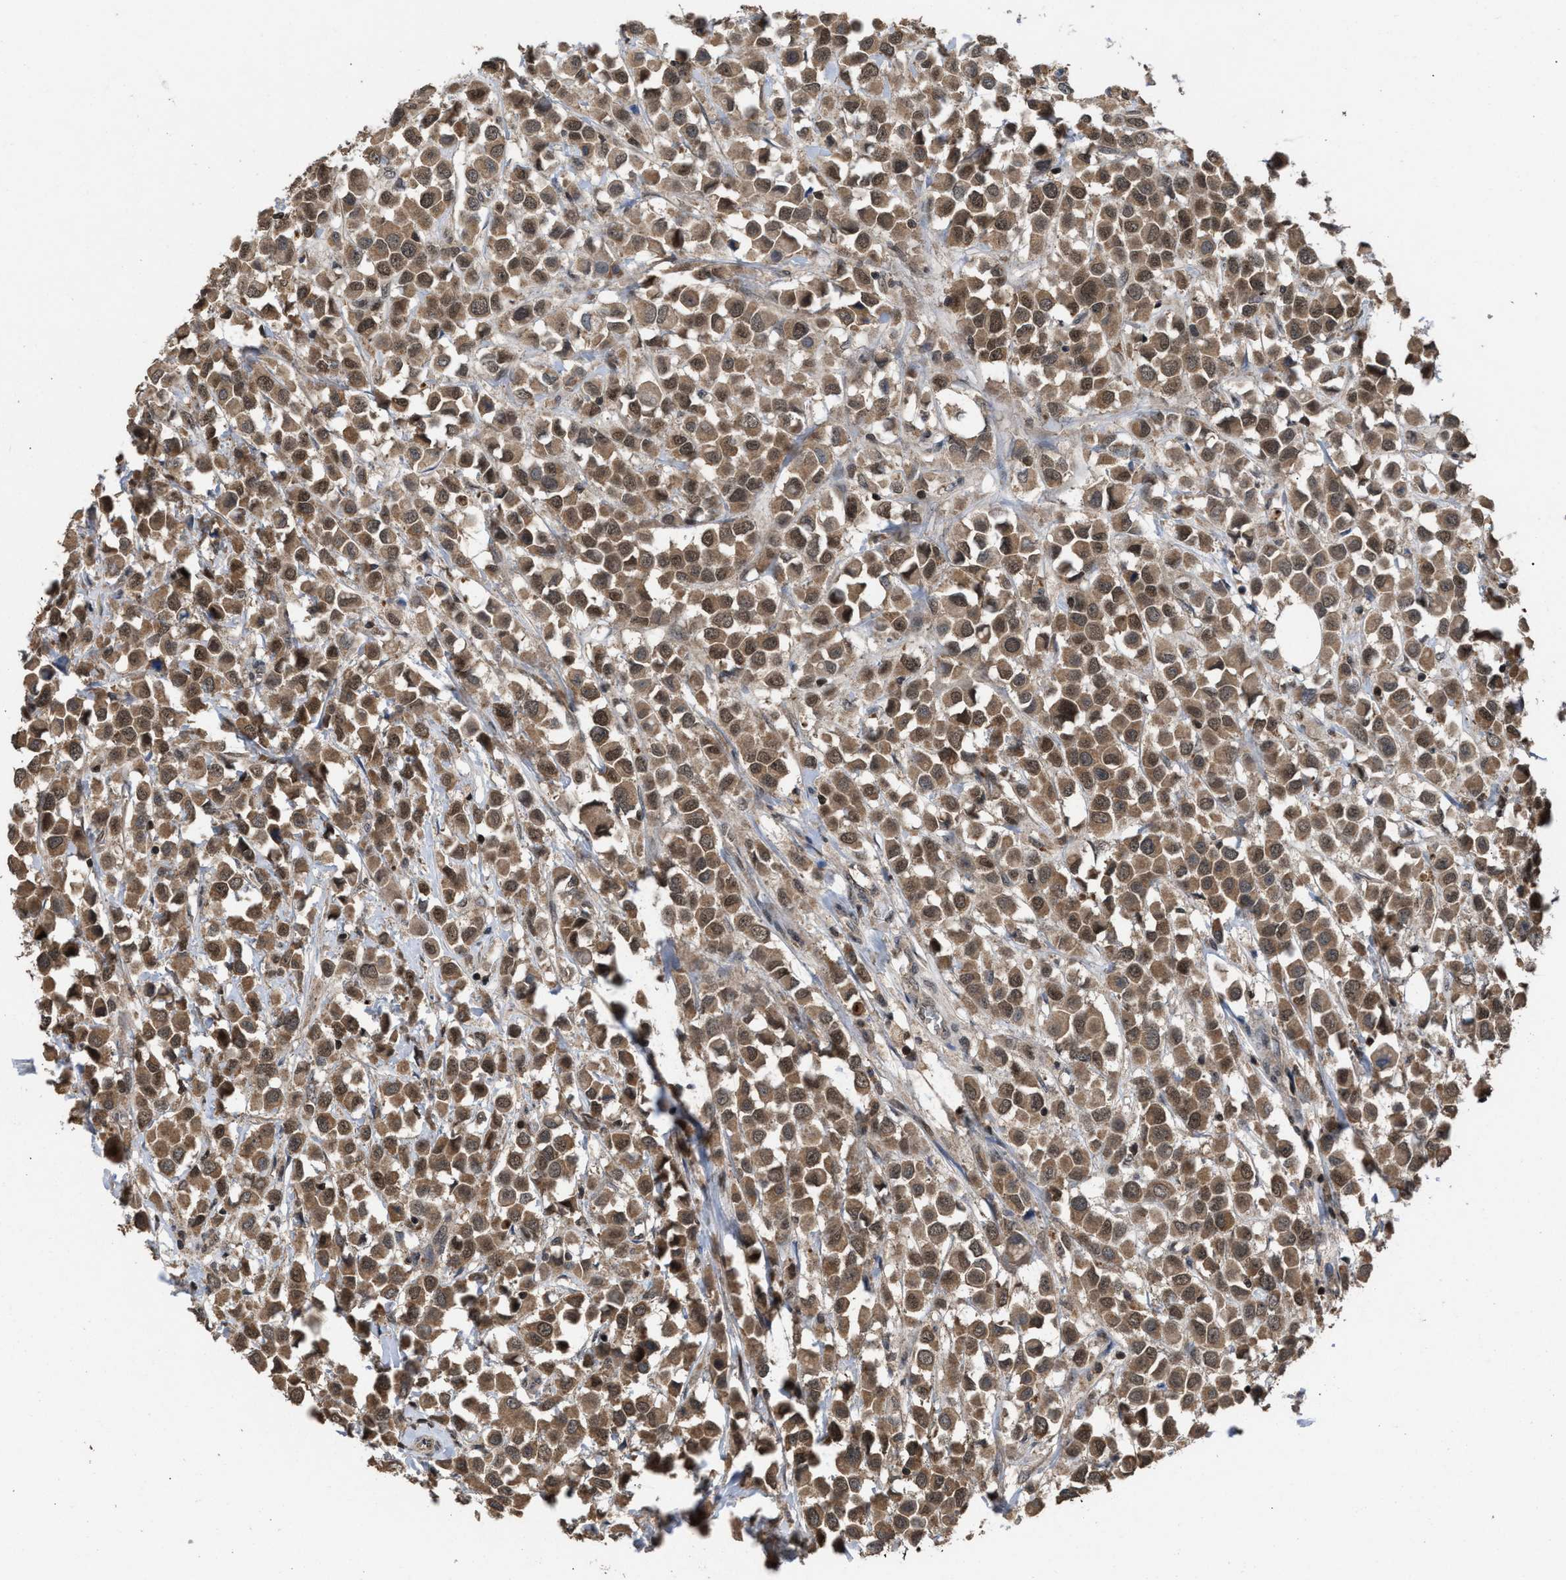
{"staining": {"intensity": "moderate", "quantity": ">75%", "location": "cytoplasmic/membranous,nuclear"}, "tissue": "breast cancer", "cell_type": "Tumor cells", "image_type": "cancer", "snomed": [{"axis": "morphology", "description": "Duct carcinoma"}, {"axis": "topography", "description": "Breast"}], "caption": "The micrograph displays a brown stain indicating the presence of a protein in the cytoplasmic/membranous and nuclear of tumor cells in breast cancer.", "gene": "C9orf78", "patient": {"sex": "female", "age": 61}}